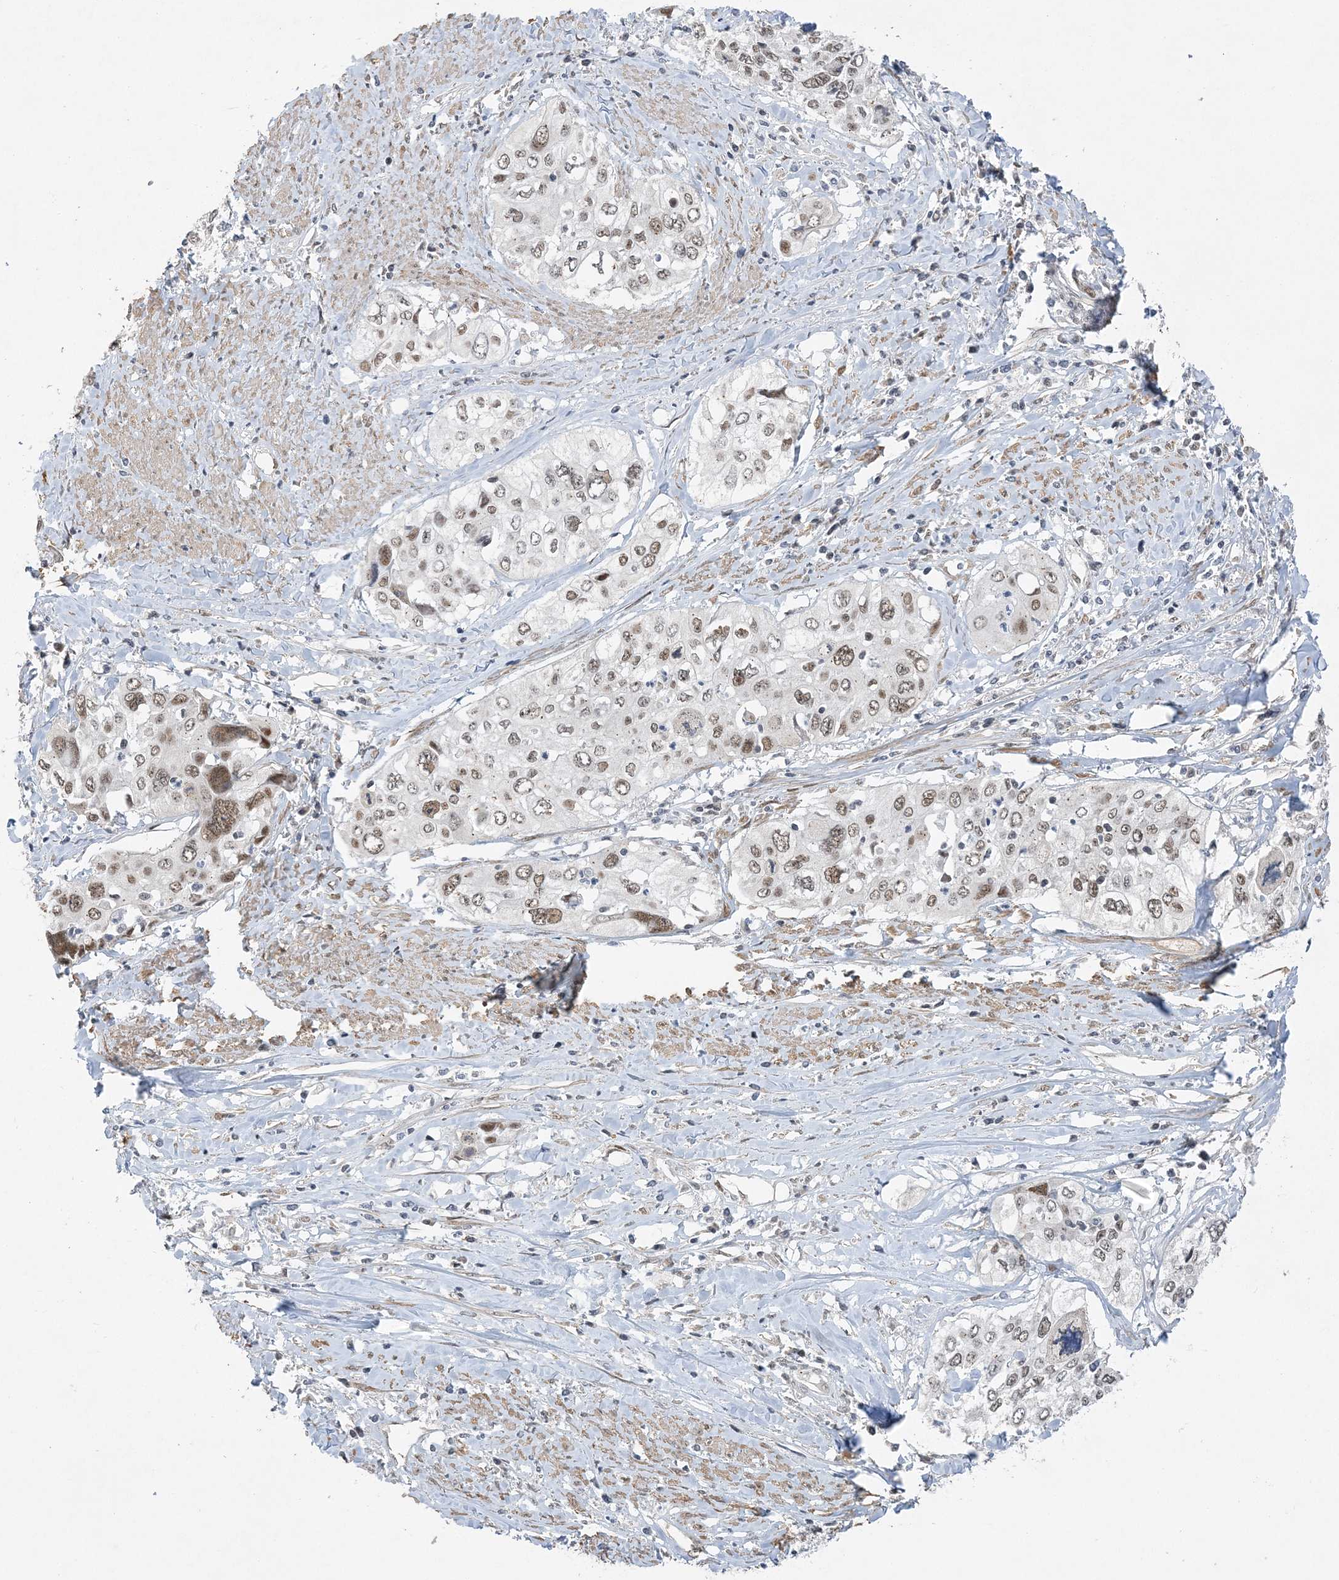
{"staining": {"intensity": "moderate", "quantity": ">75%", "location": "nuclear"}, "tissue": "cervical cancer", "cell_type": "Tumor cells", "image_type": "cancer", "snomed": [{"axis": "morphology", "description": "Squamous cell carcinoma, NOS"}, {"axis": "topography", "description": "Cervix"}], "caption": "Immunohistochemical staining of human squamous cell carcinoma (cervical) shows medium levels of moderate nuclear staining in approximately >75% of tumor cells.", "gene": "WAC", "patient": {"sex": "female", "age": 31}}